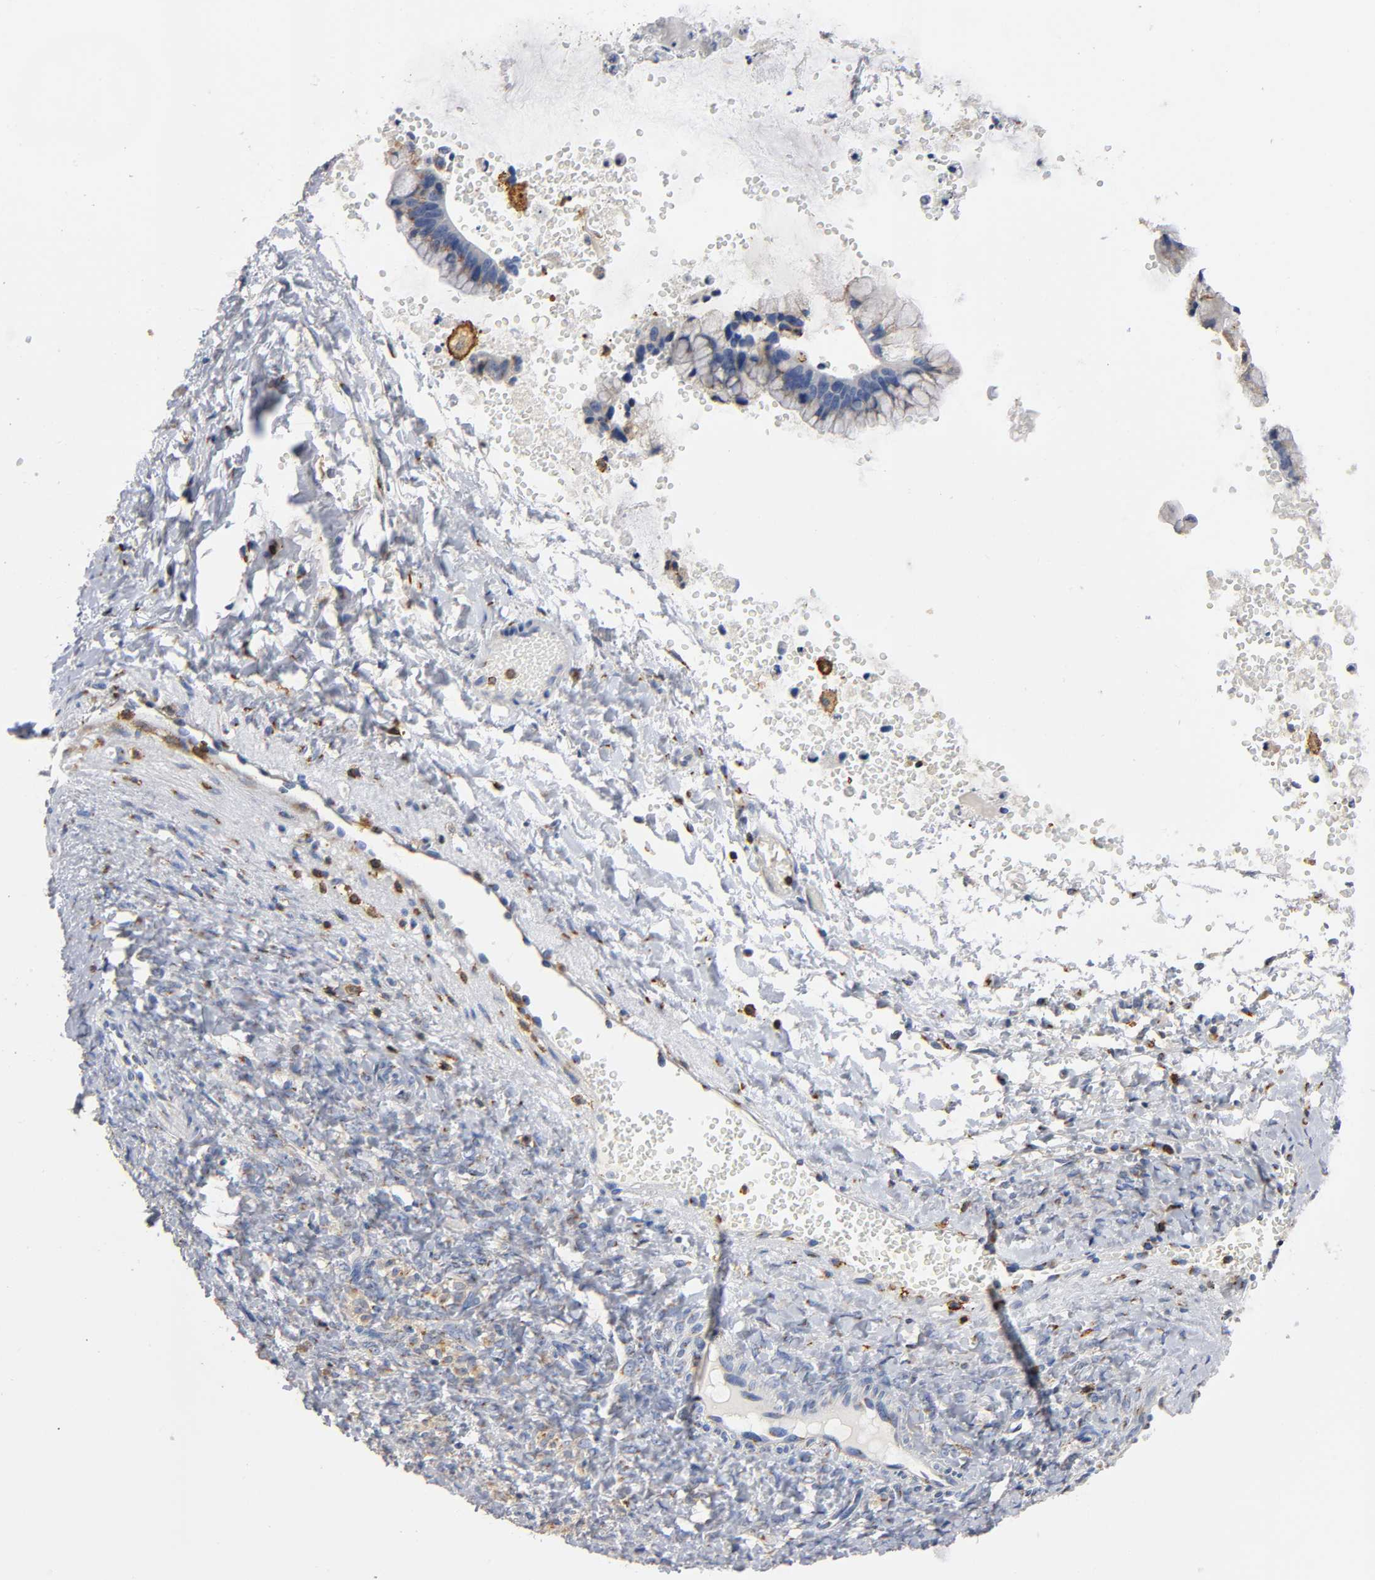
{"staining": {"intensity": "moderate", "quantity": "25%-75%", "location": "cytoplasmic/membranous"}, "tissue": "ovarian cancer", "cell_type": "Tumor cells", "image_type": "cancer", "snomed": [{"axis": "morphology", "description": "Cystadenocarcinoma, mucinous, NOS"}, {"axis": "topography", "description": "Ovary"}], "caption": "Protein staining of ovarian cancer (mucinous cystadenocarcinoma) tissue demonstrates moderate cytoplasmic/membranous positivity in approximately 25%-75% of tumor cells.", "gene": "CAPN10", "patient": {"sex": "female", "age": 36}}